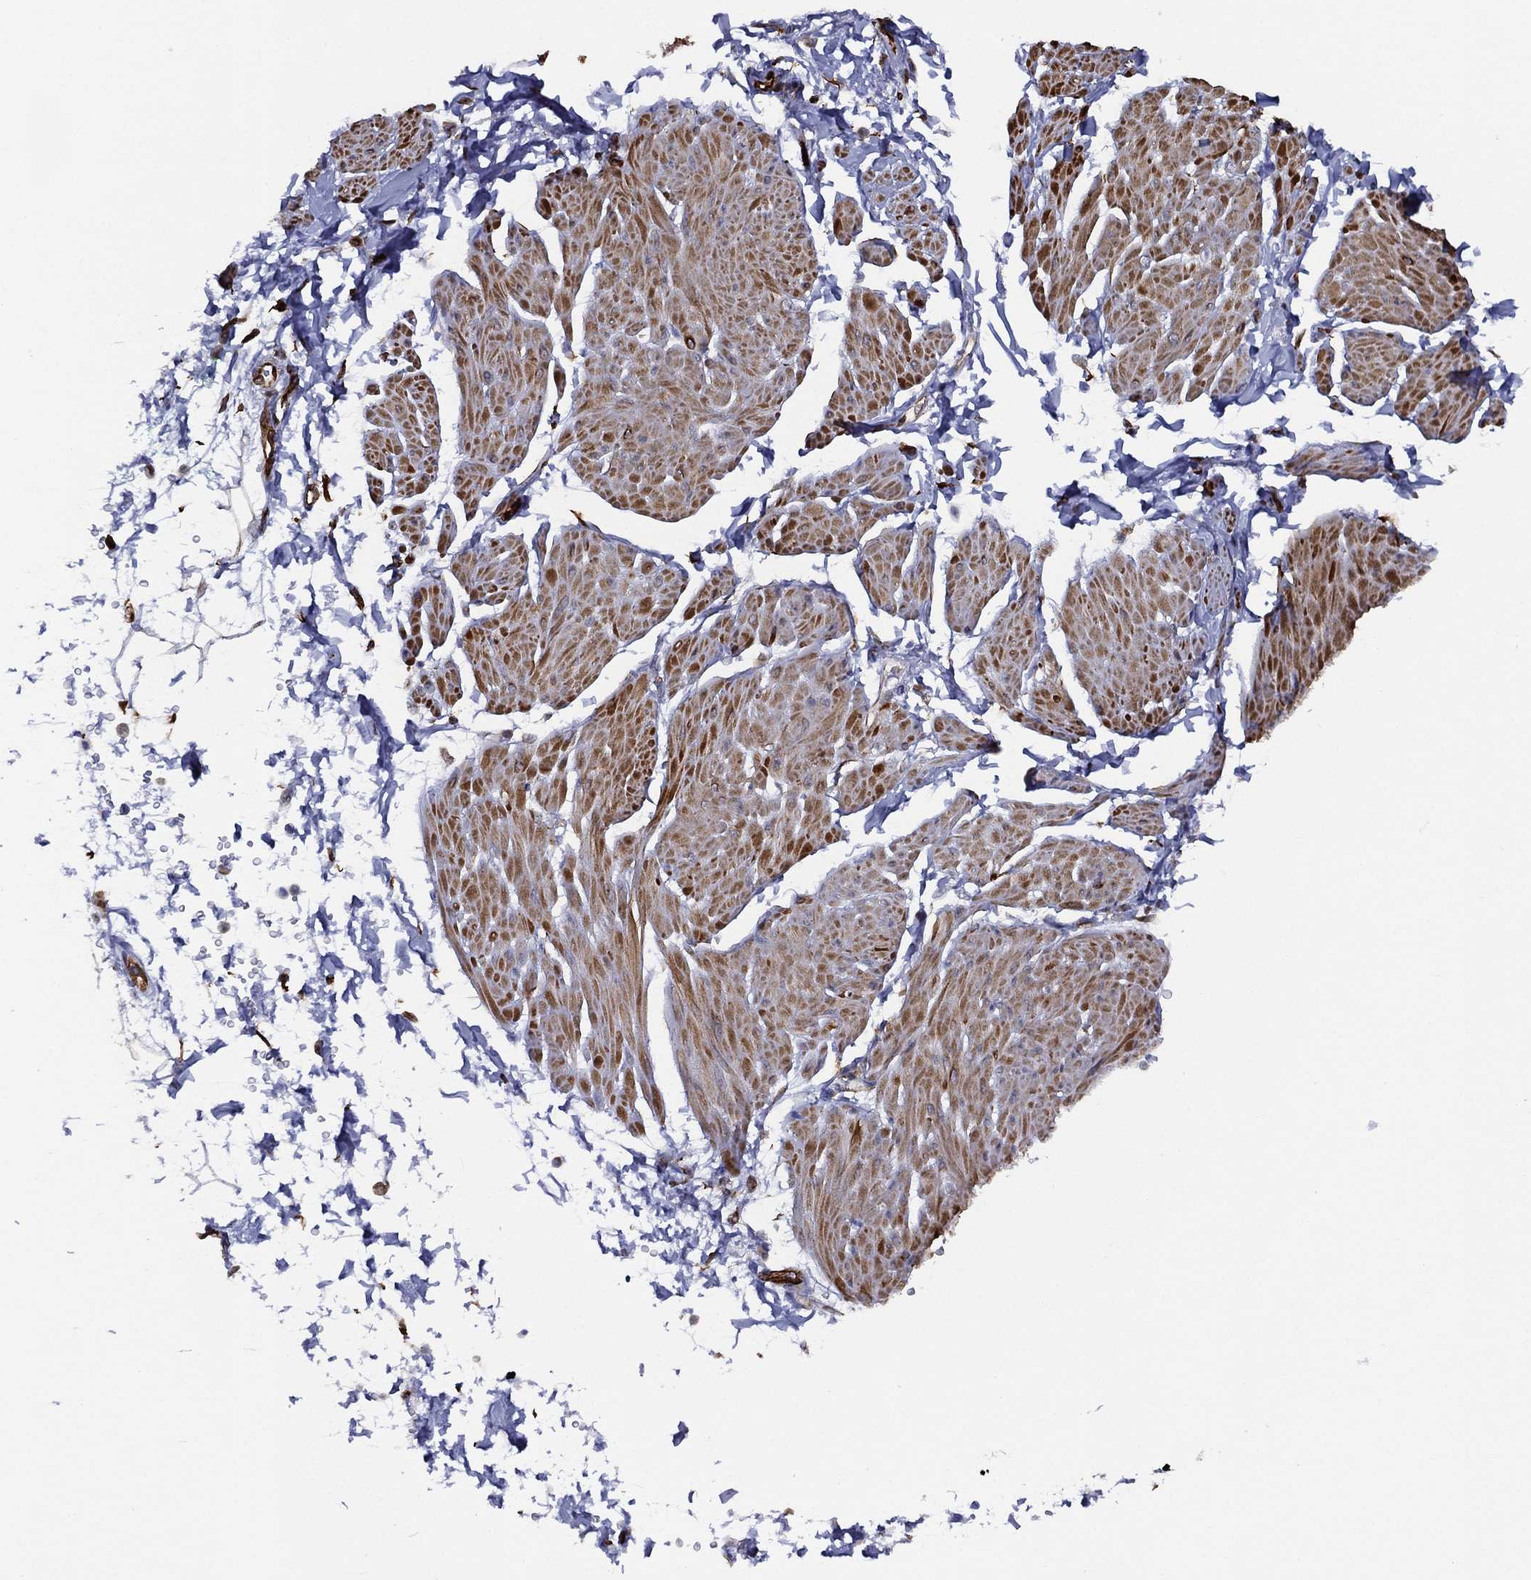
{"staining": {"intensity": "moderate", "quantity": "25%-75%", "location": "cytoplasmic/membranous"}, "tissue": "smooth muscle", "cell_type": "Smooth muscle cells", "image_type": "normal", "snomed": [{"axis": "morphology", "description": "Normal tissue, NOS"}, {"axis": "topography", "description": "Adipose tissue"}, {"axis": "topography", "description": "Smooth muscle"}, {"axis": "topography", "description": "Peripheral nerve tissue"}], "caption": "Human smooth muscle stained for a protein (brown) reveals moderate cytoplasmic/membranous positive positivity in approximately 25%-75% of smooth muscle cells.", "gene": "MAS1", "patient": {"sex": "male", "age": 83}}